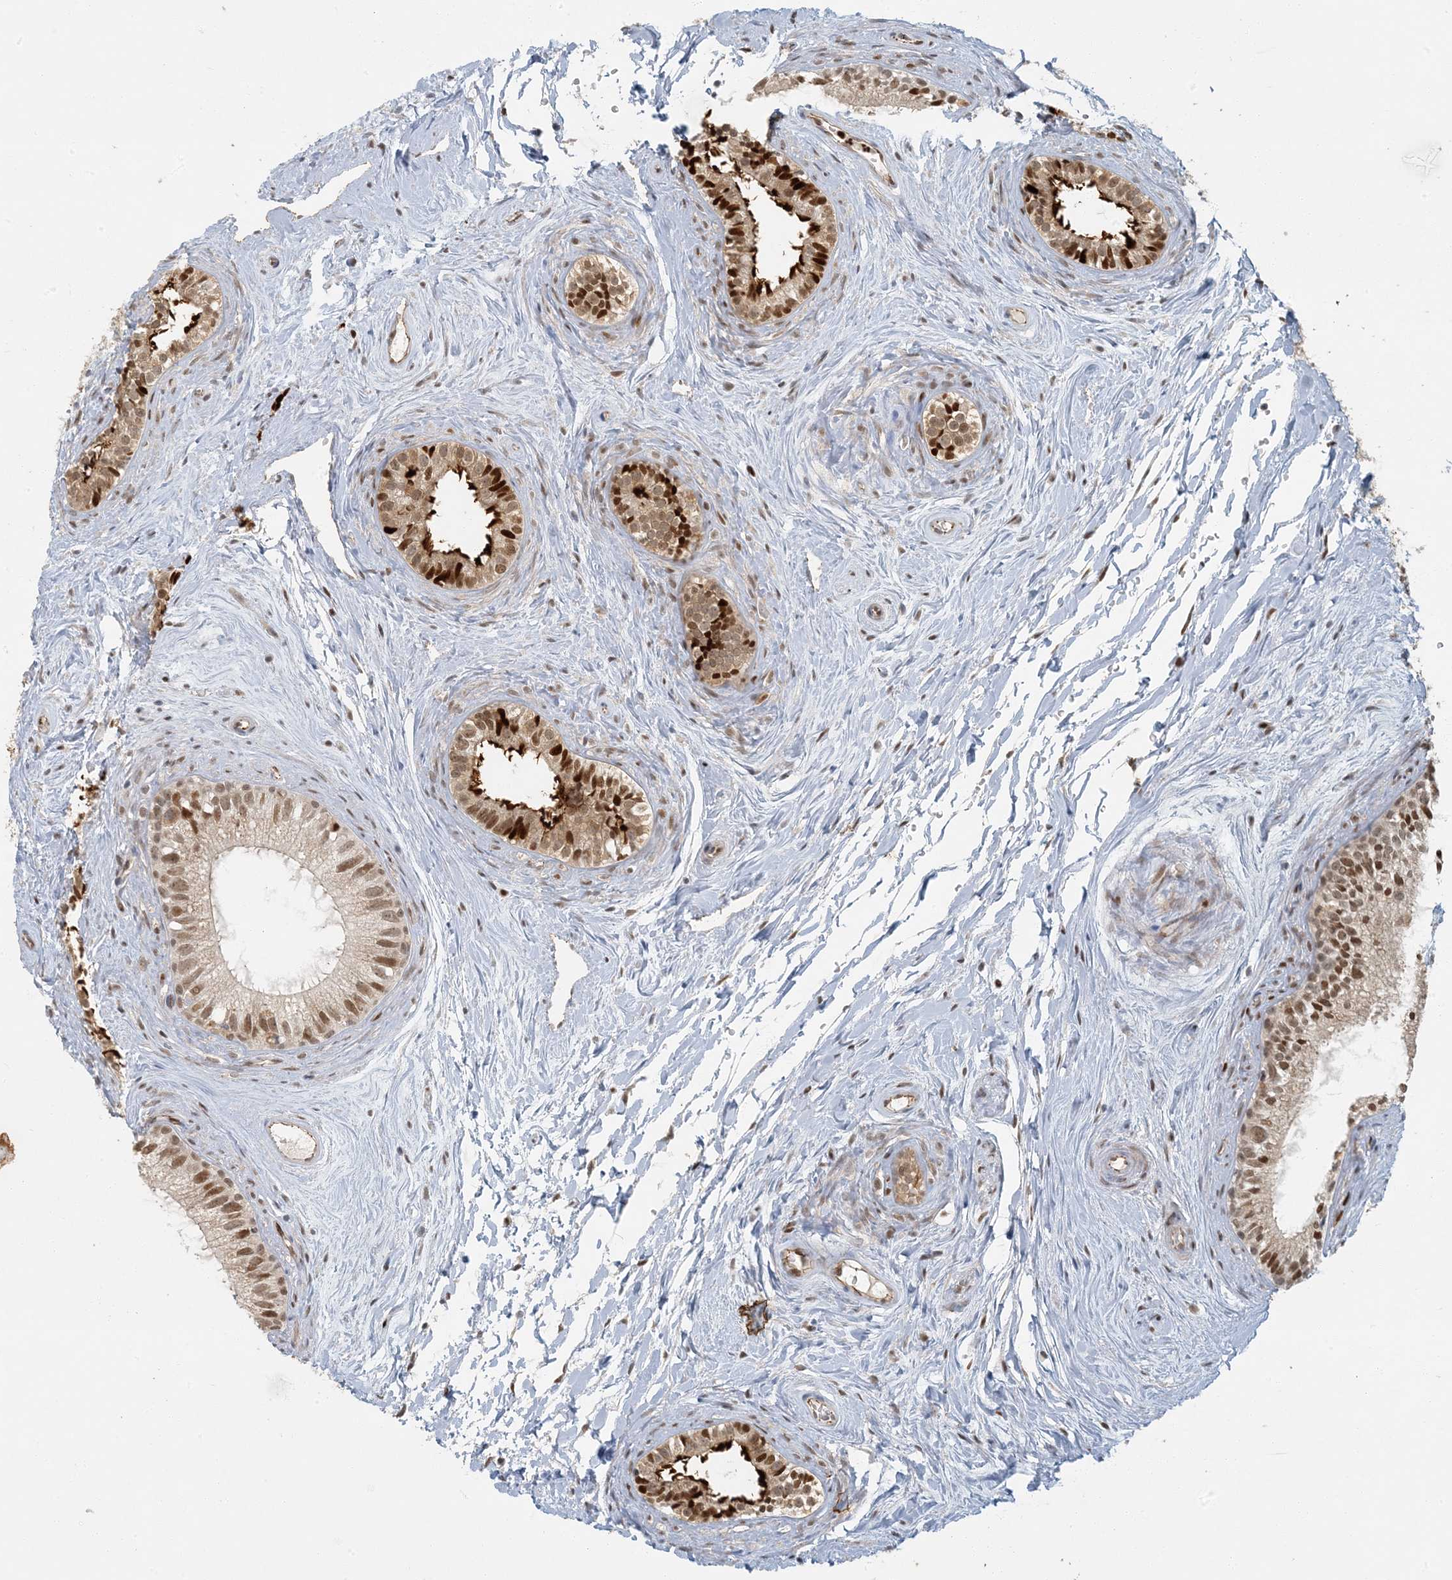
{"staining": {"intensity": "moderate", "quantity": ">75%", "location": "cytoplasmic/membranous,nuclear"}, "tissue": "epididymis", "cell_type": "Glandular cells", "image_type": "normal", "snomed": [{"axis": "morphology", "description": "Normal tissue, NOS"}, {"axis": "topography", "description": "Epididymis"}], "caption": "This micrograph exhibits immunohistochemistry (IHC) staining of benign epididymis, with medium moderate cytoplasmic/membranous,nuclear expression in approximately >75% of glandular cells.", "gene": "AK9", "patient": {"sex": "male", "age": 71}}